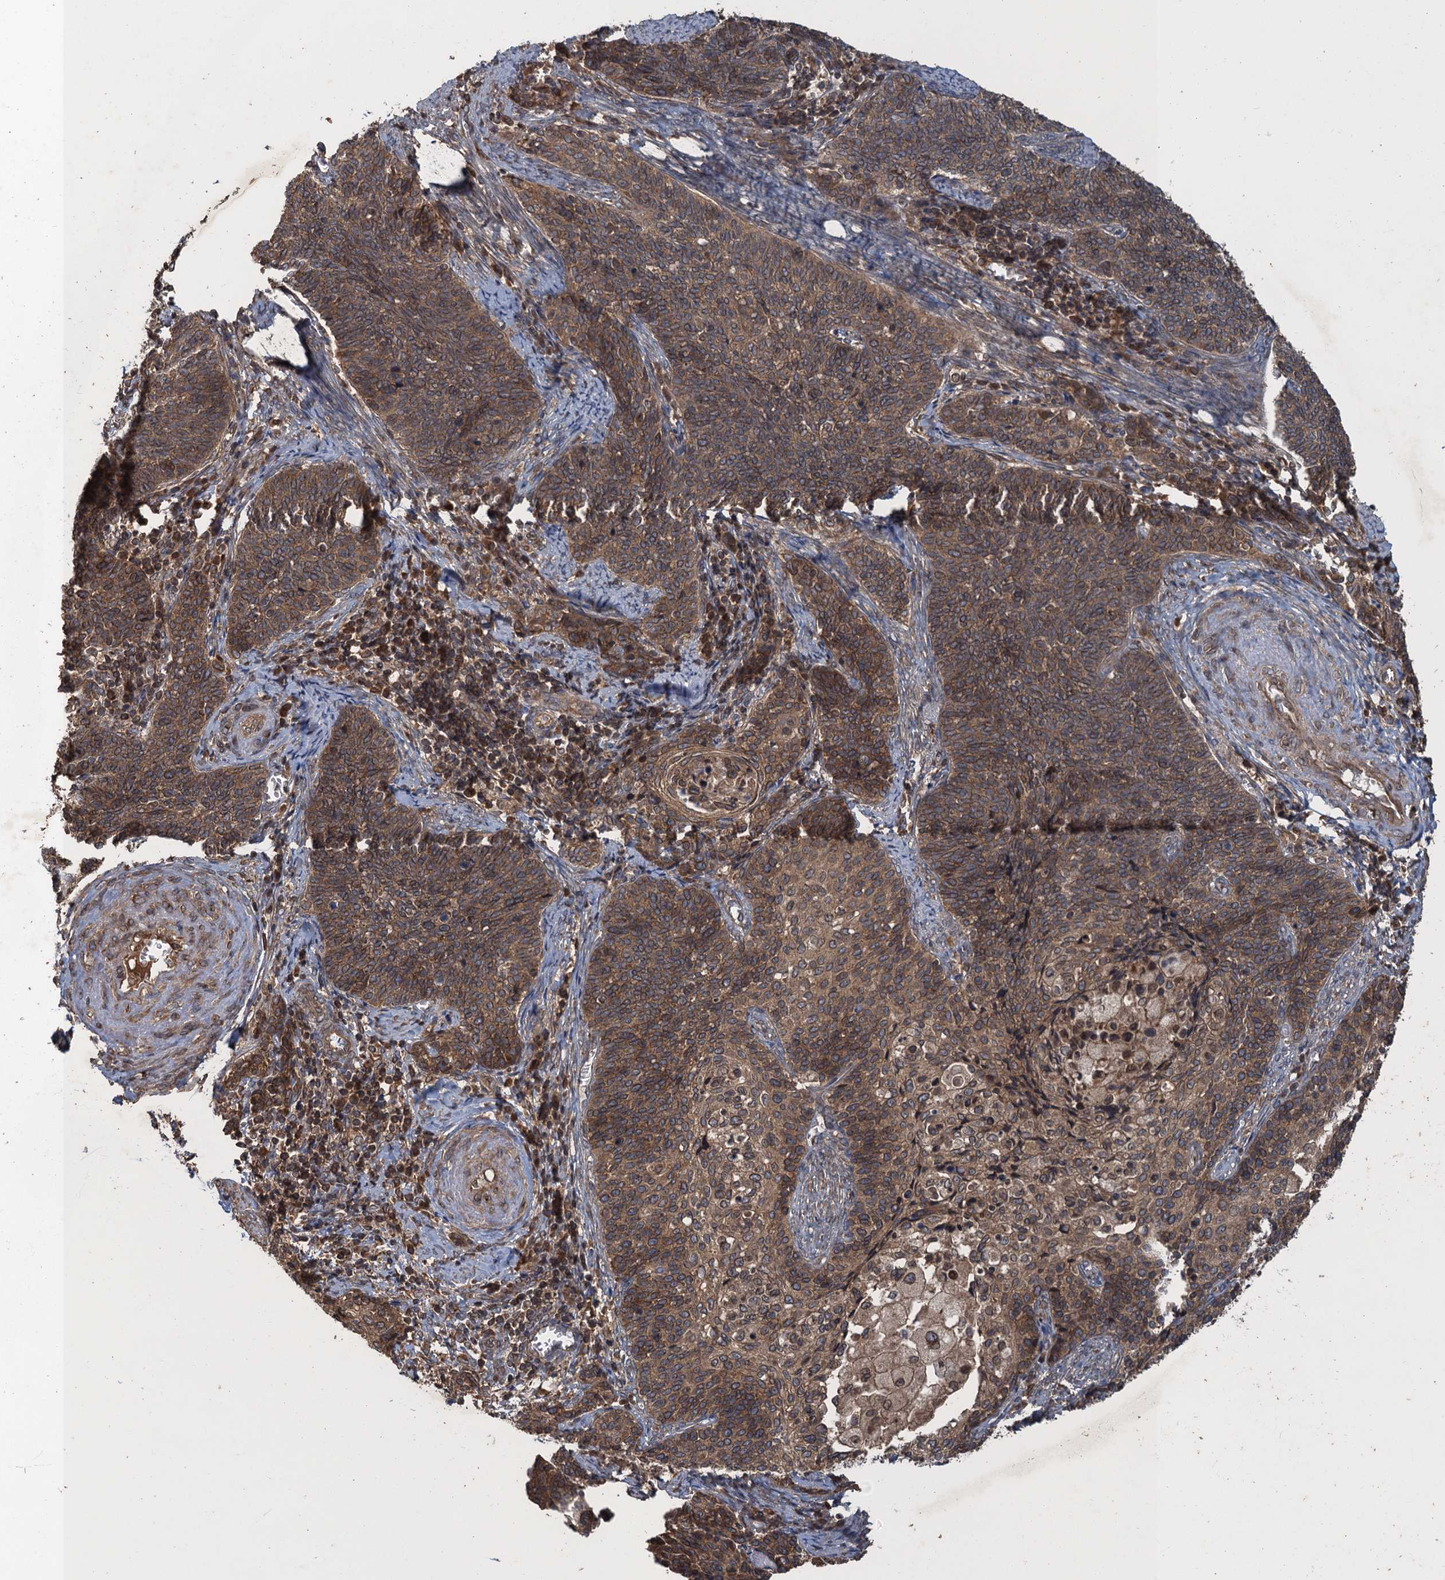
{"staining": {"intensity": "moderate", "quantity": ">75%", "location": "cytoplasmic/membranous,nuclear"}, "tissue": "cervical cancer", "cell_type": "Tumor cells", "image_type": "cancer", "snomed": [{"axis": "morphology", "description": "Squamous cell carcinoma, NOS"}, {"axis": "topography", "description": "Cervix"}], "caption": "Moderate cytoplasmic/membranous and nuclear protein staining is seen in about >75% of tumor cells in cervical cancer (squamous cell carcinoma).", "gene": "GLE1", "patient": {"sex": "female", "age": 39}}